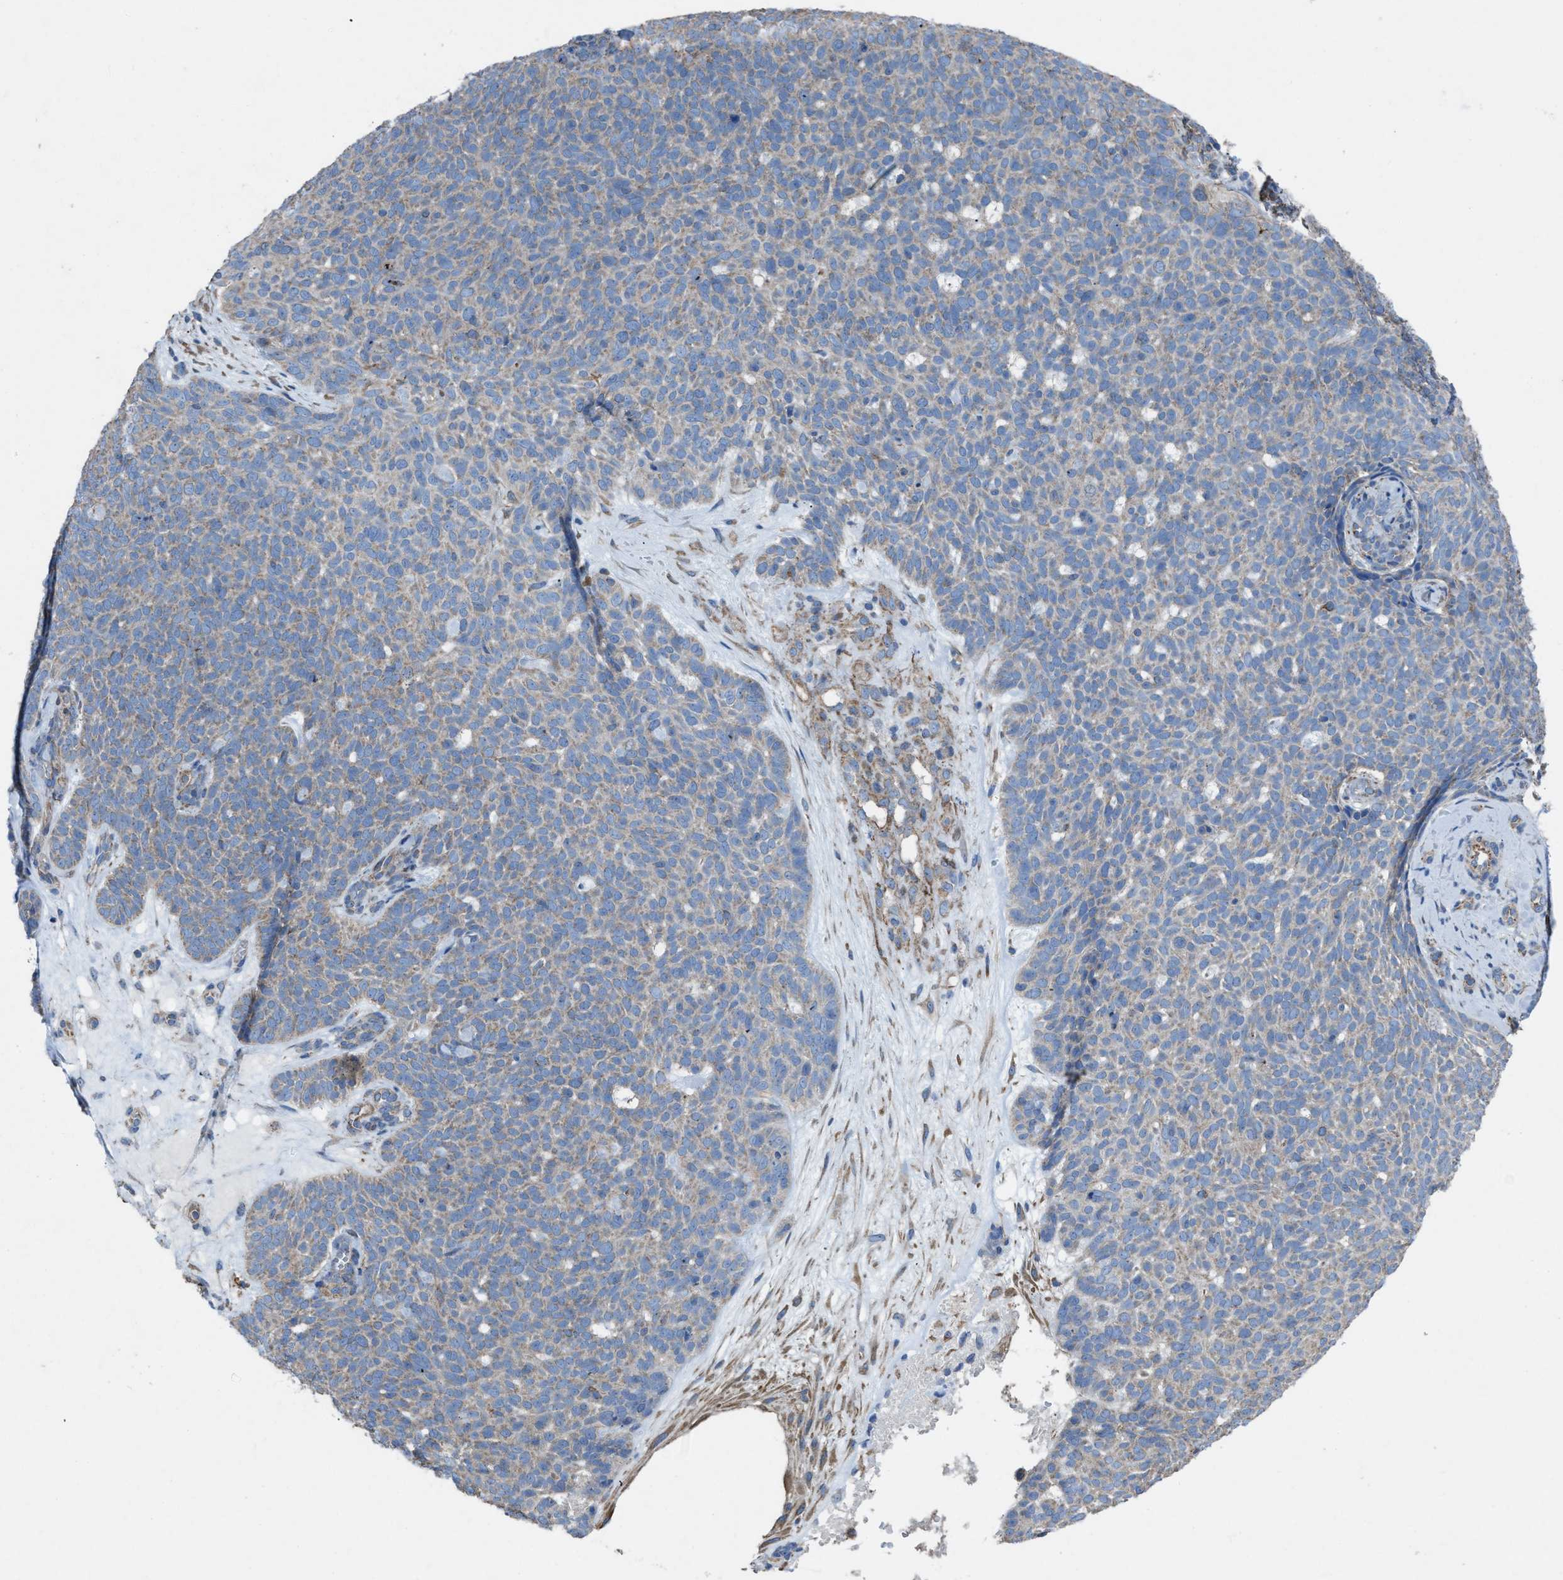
{"staining": {"intensity": "weak", "quantity": "<25%", "location": "cytoplasmic/membranous"}, "tissue": "skin cancer", "cell_type": "Tumor cells", "image_type": "cancer", "snomed": [{"axis": "morphology", "description": "Basal cell carcinoma"}, {"axis": "topography", "description": "Skin"}], "caption": "An IHC image of skin cancer is shown. There is no staining in tumor cells of skin cancer.", "gene": "DOLPP1", "patient": {"sex": "male", "age": 61}}